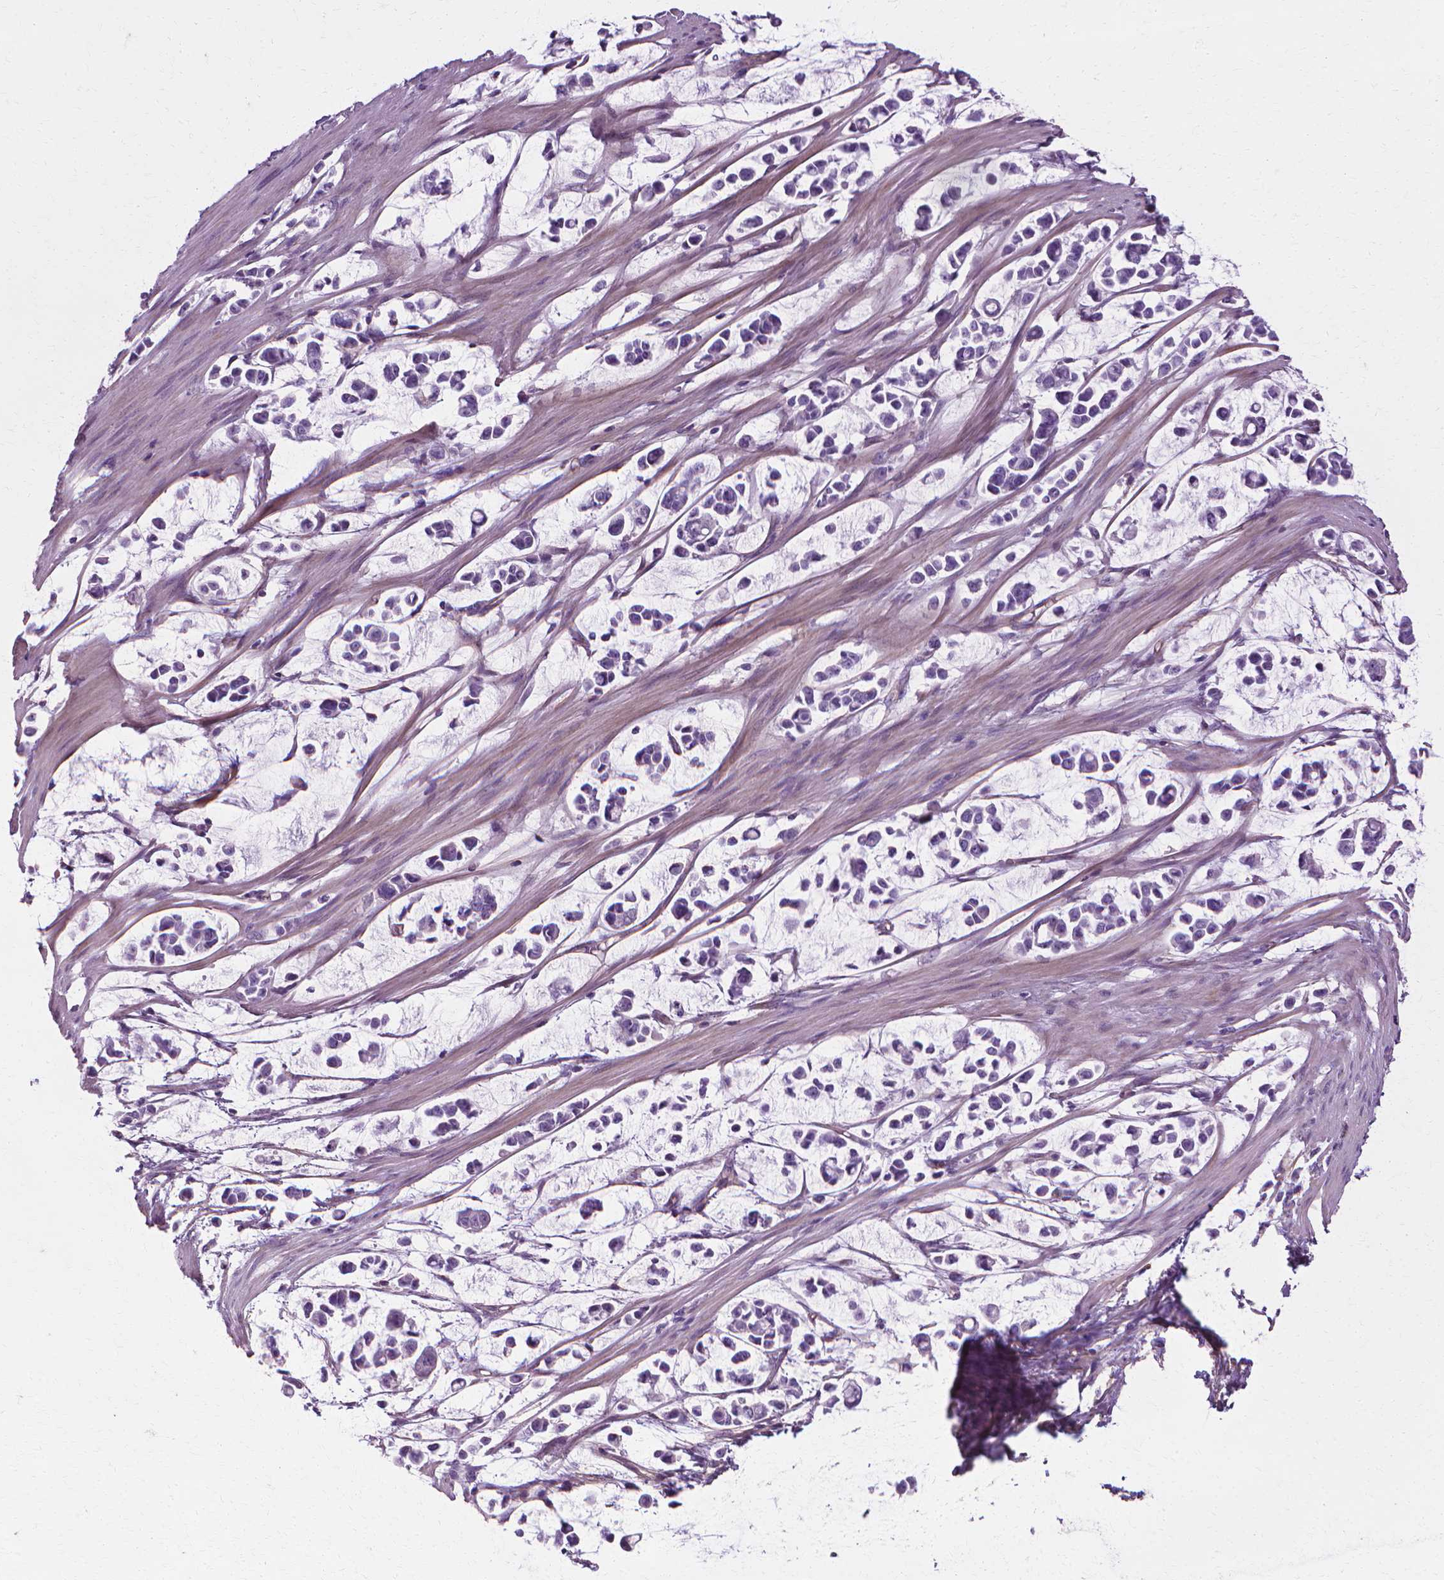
{"staining": {"intensity": "negative", "quantity": "none", "location": "none"}, "tissue": "stomach cancer", "cell_type": "Tumor cells", "image_type": "cancer", "snomed": [{"axis": "morphology", "description": "Adenocarcinoma, NOS"}, {"axis": "topography", "description": "Stomach"}], "caption": "Tumor cells are negative for brown protein staining in stomach cancer (adenocarcinoma).", "gene": "CFAP157", "patient": {"sex": "male", "age": 82}}